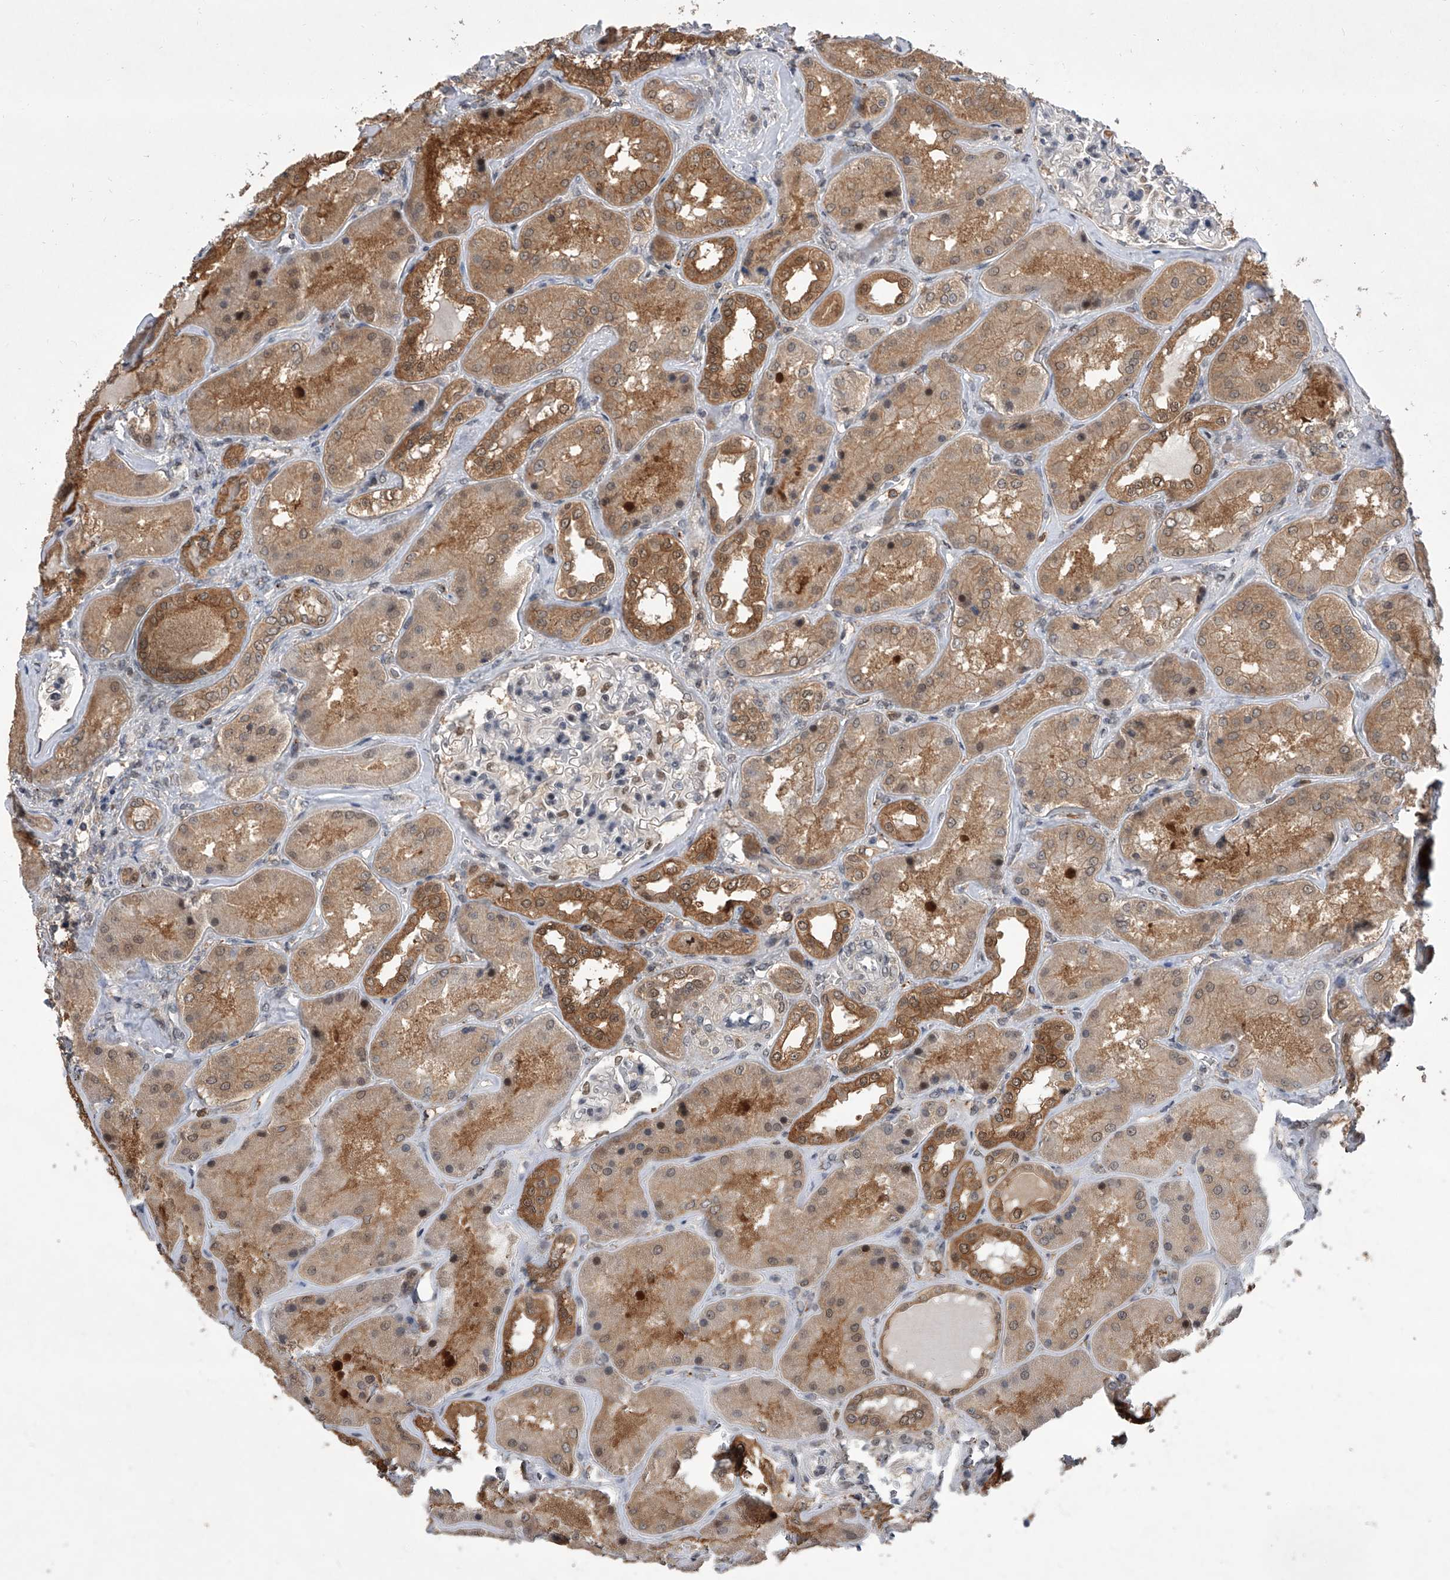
{"staining": {"intensity": "moderate", "quantity": "<25%", "location": "nuclear"}, "tissue": "kidney", "cell_type": "Cells in glomeruli", "image_type": "normal", "snomed": [{"axis": "morphology", "description": "Normal tissue, NOS"}, {"axis": "topography", "description": "Kidney"}], "caption": "Moderate nuclear protein expression is present in about <25% of cells in glomeruli in kidney. The protein is stained brown, and the nuclei are stained in blue (DAB IHC with brightfield microscopy, high magnification).", "gene": "BHLHE23", "patient": {"sex": "female", "age": 56}}